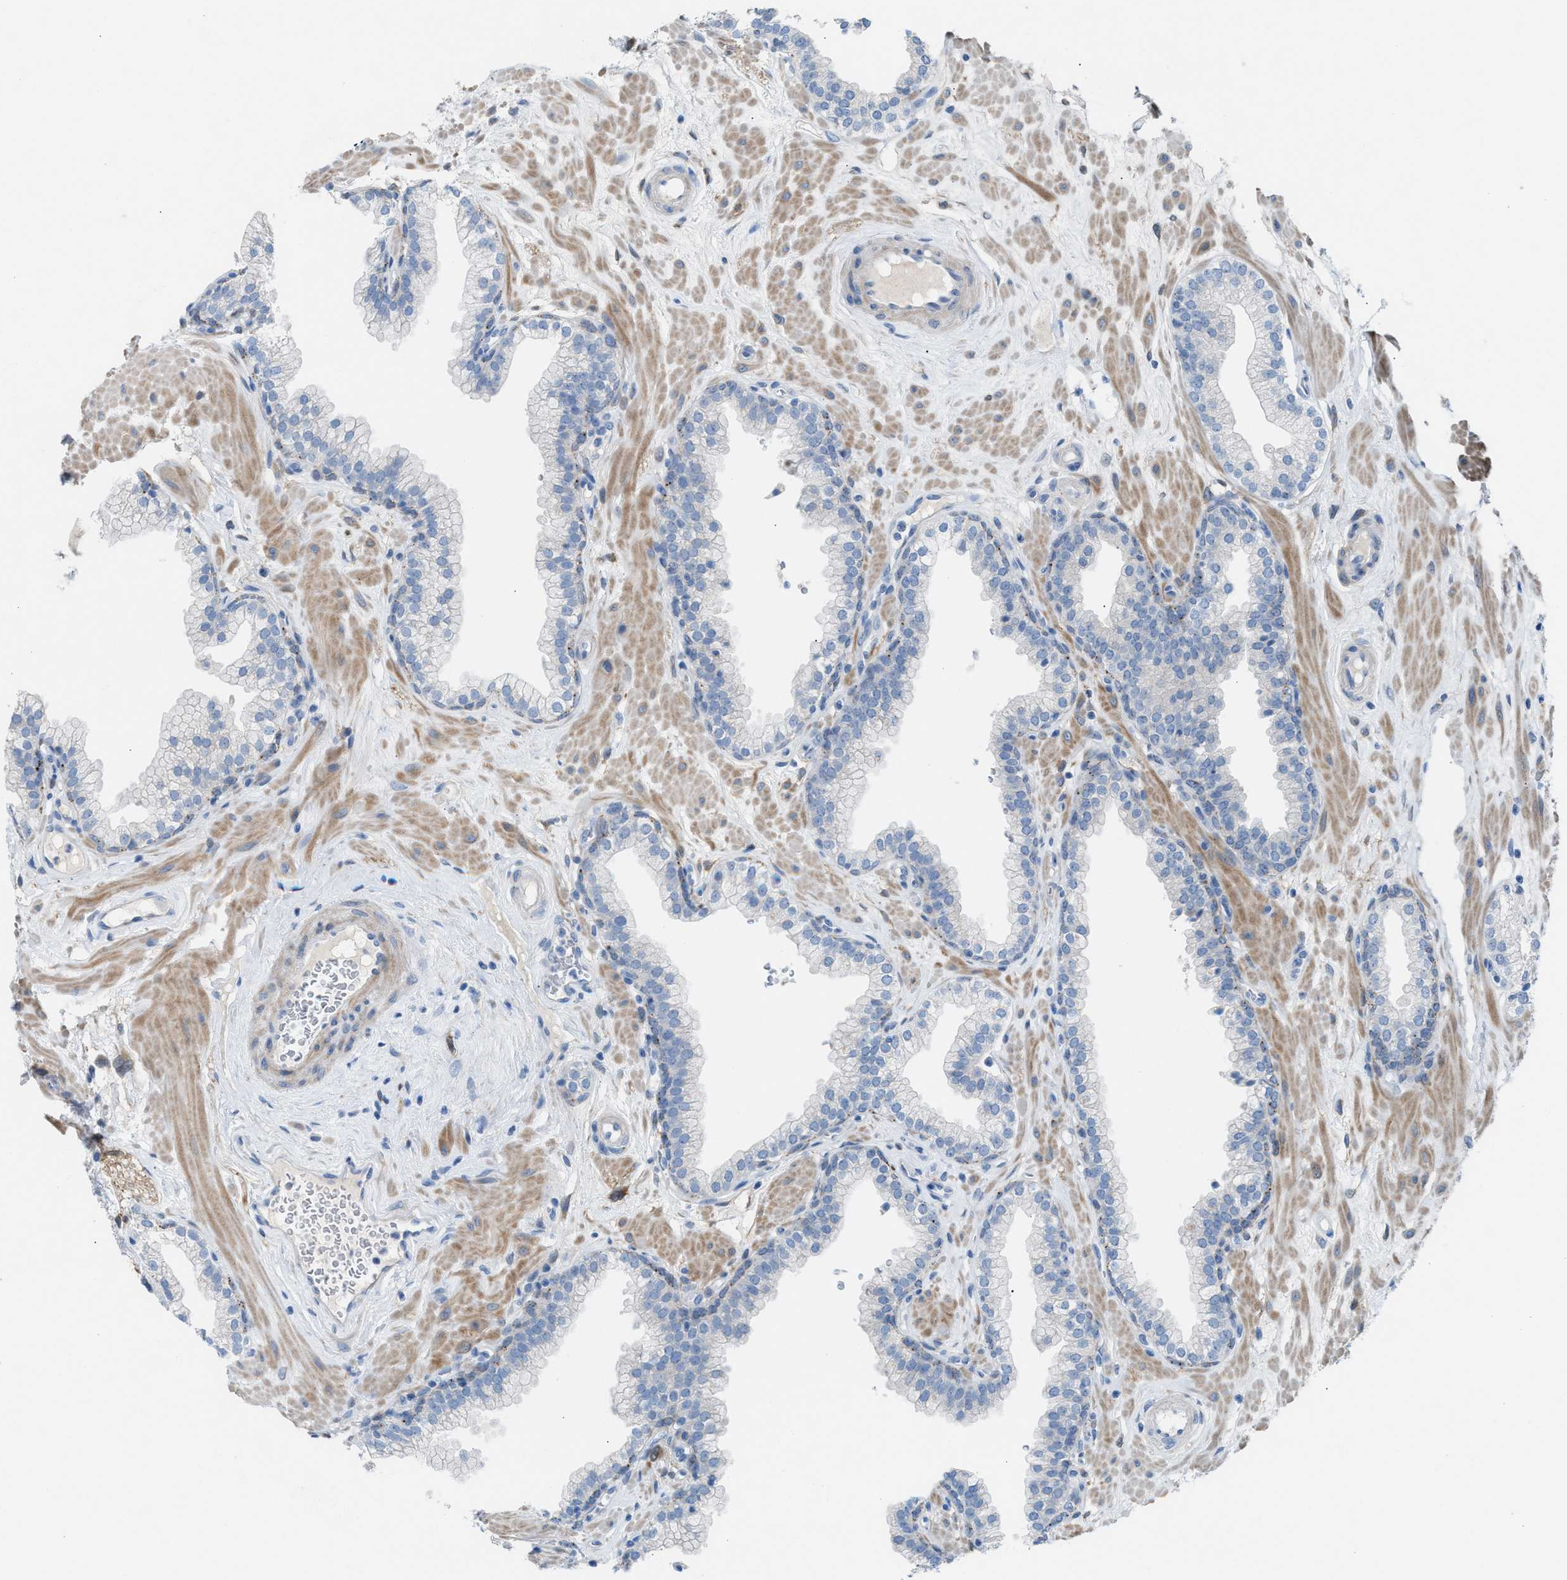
{"staining": {"intensity": "weak", "quantity": "<25%", "location": "cytoplasmic/membranous"}, "tissue": "prostate", "cell_type": "Glandular cells", "image_type": "normal", "snomed": [{"axis": "morphology", "description": "Normal tissue, NOS"}, {"axis": "morphology", "description": "Urothelial carcinoma, Low grade"}, {"axis": "topography", "description": "Urinary bladder"}, {"axis": "topography", "description": "Prostate"}], "caption": "Prostate stained for a protein using IHC shows no expression glandular cells.", "gene": "ASPA", "patient": {"sex": "male", "age": 60}}